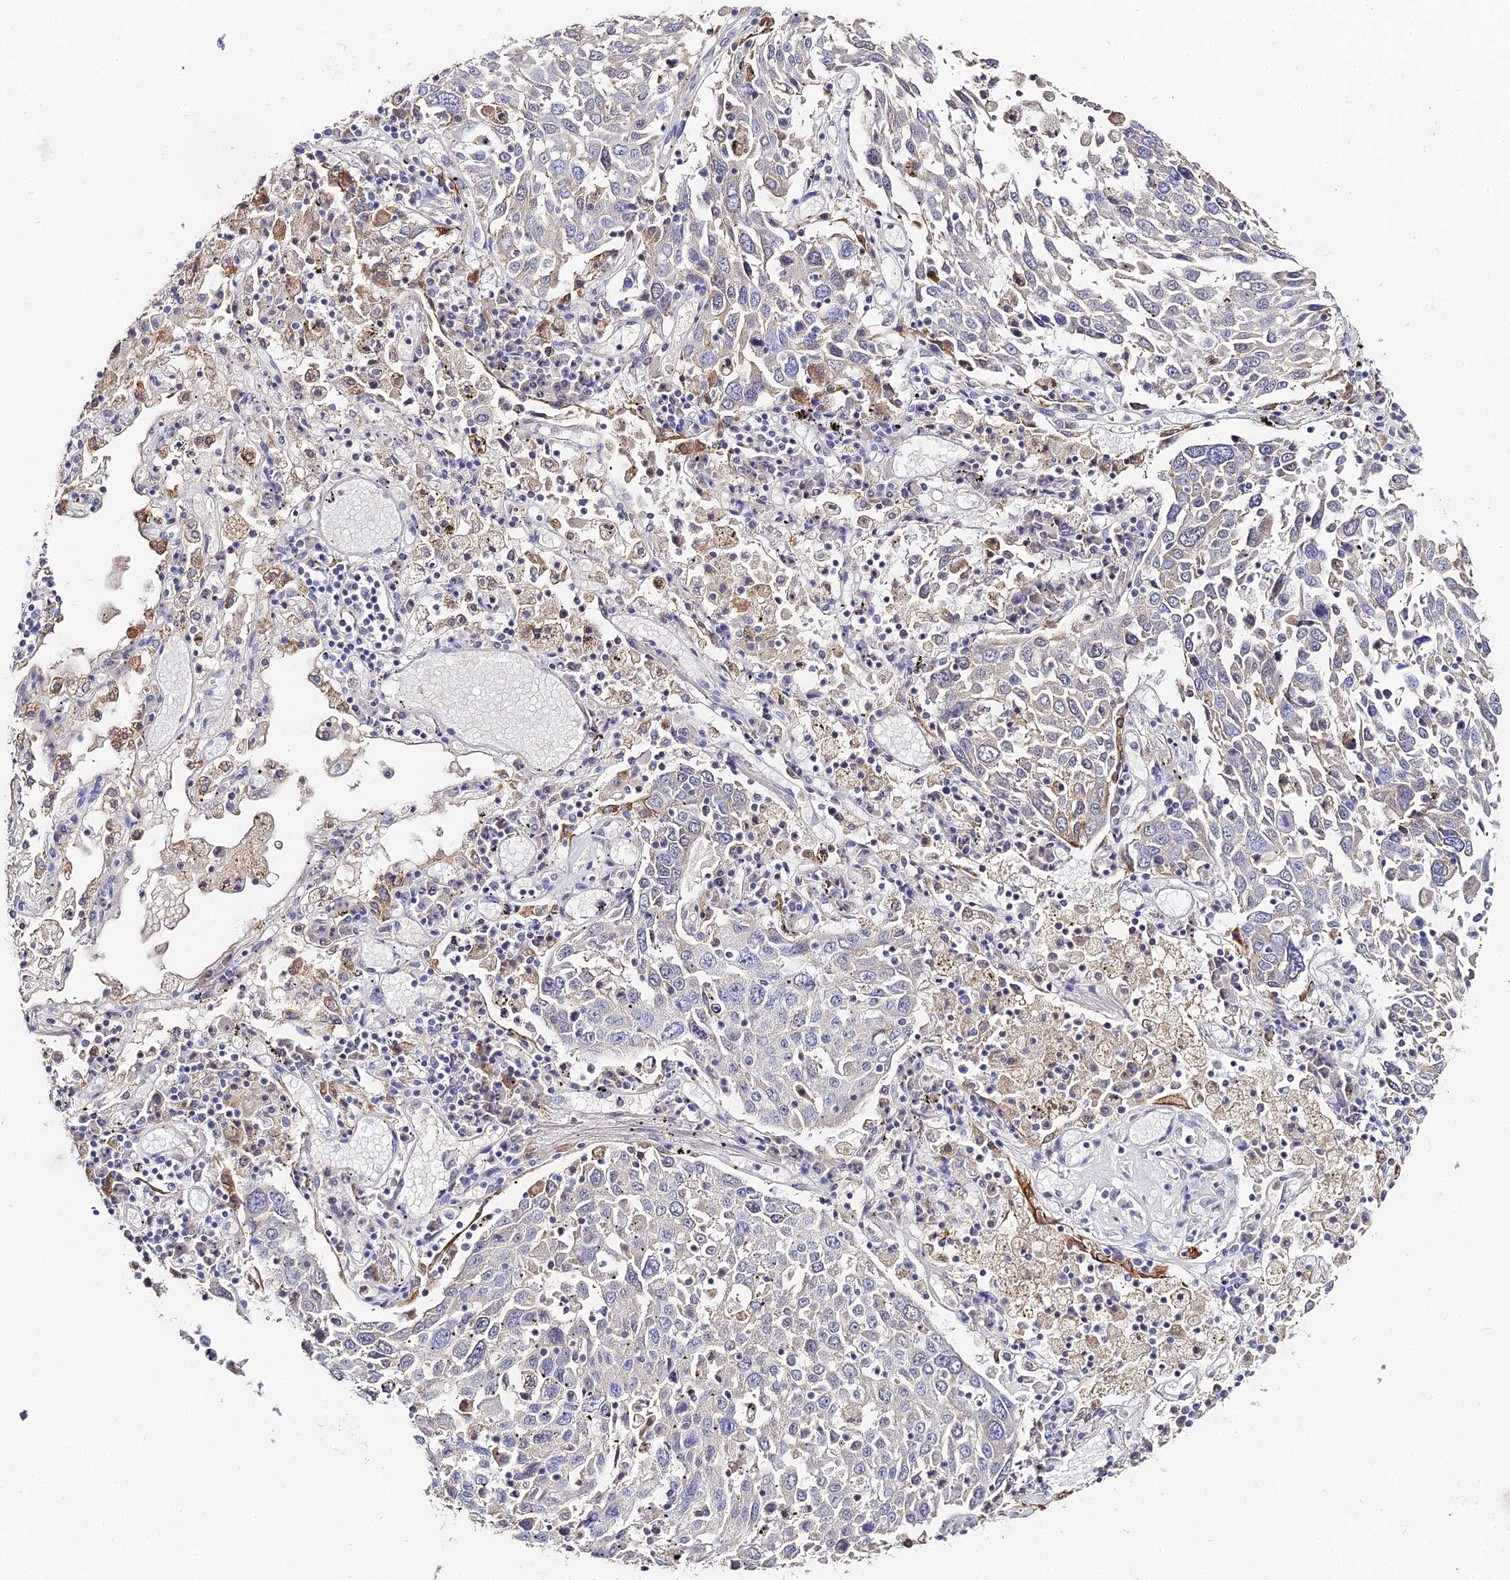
{"staining": {"intensity": "negative", "quantity": "none", "location": "none"}, "tissue": "lung cancer", "cell_type": "Tumor cells", "image_type": "cancer", "snomed": [{"axis": "morphology", "description": "Squamous cell carcinoma, NOS"}, {"axis": "topography", "description": "Lung"}], "caption": "Immunohistochemical staining of human squamous cell carcinoma (lung) exhibits no significant expression in tumor cells. (Brightfield microscopy of DAB (3,3'-diaminobenzidine) immunohistochemistry (IHC) at high magnification).", "gene": "ZXDA", "patient": {"sex": "male", "age": 65}}